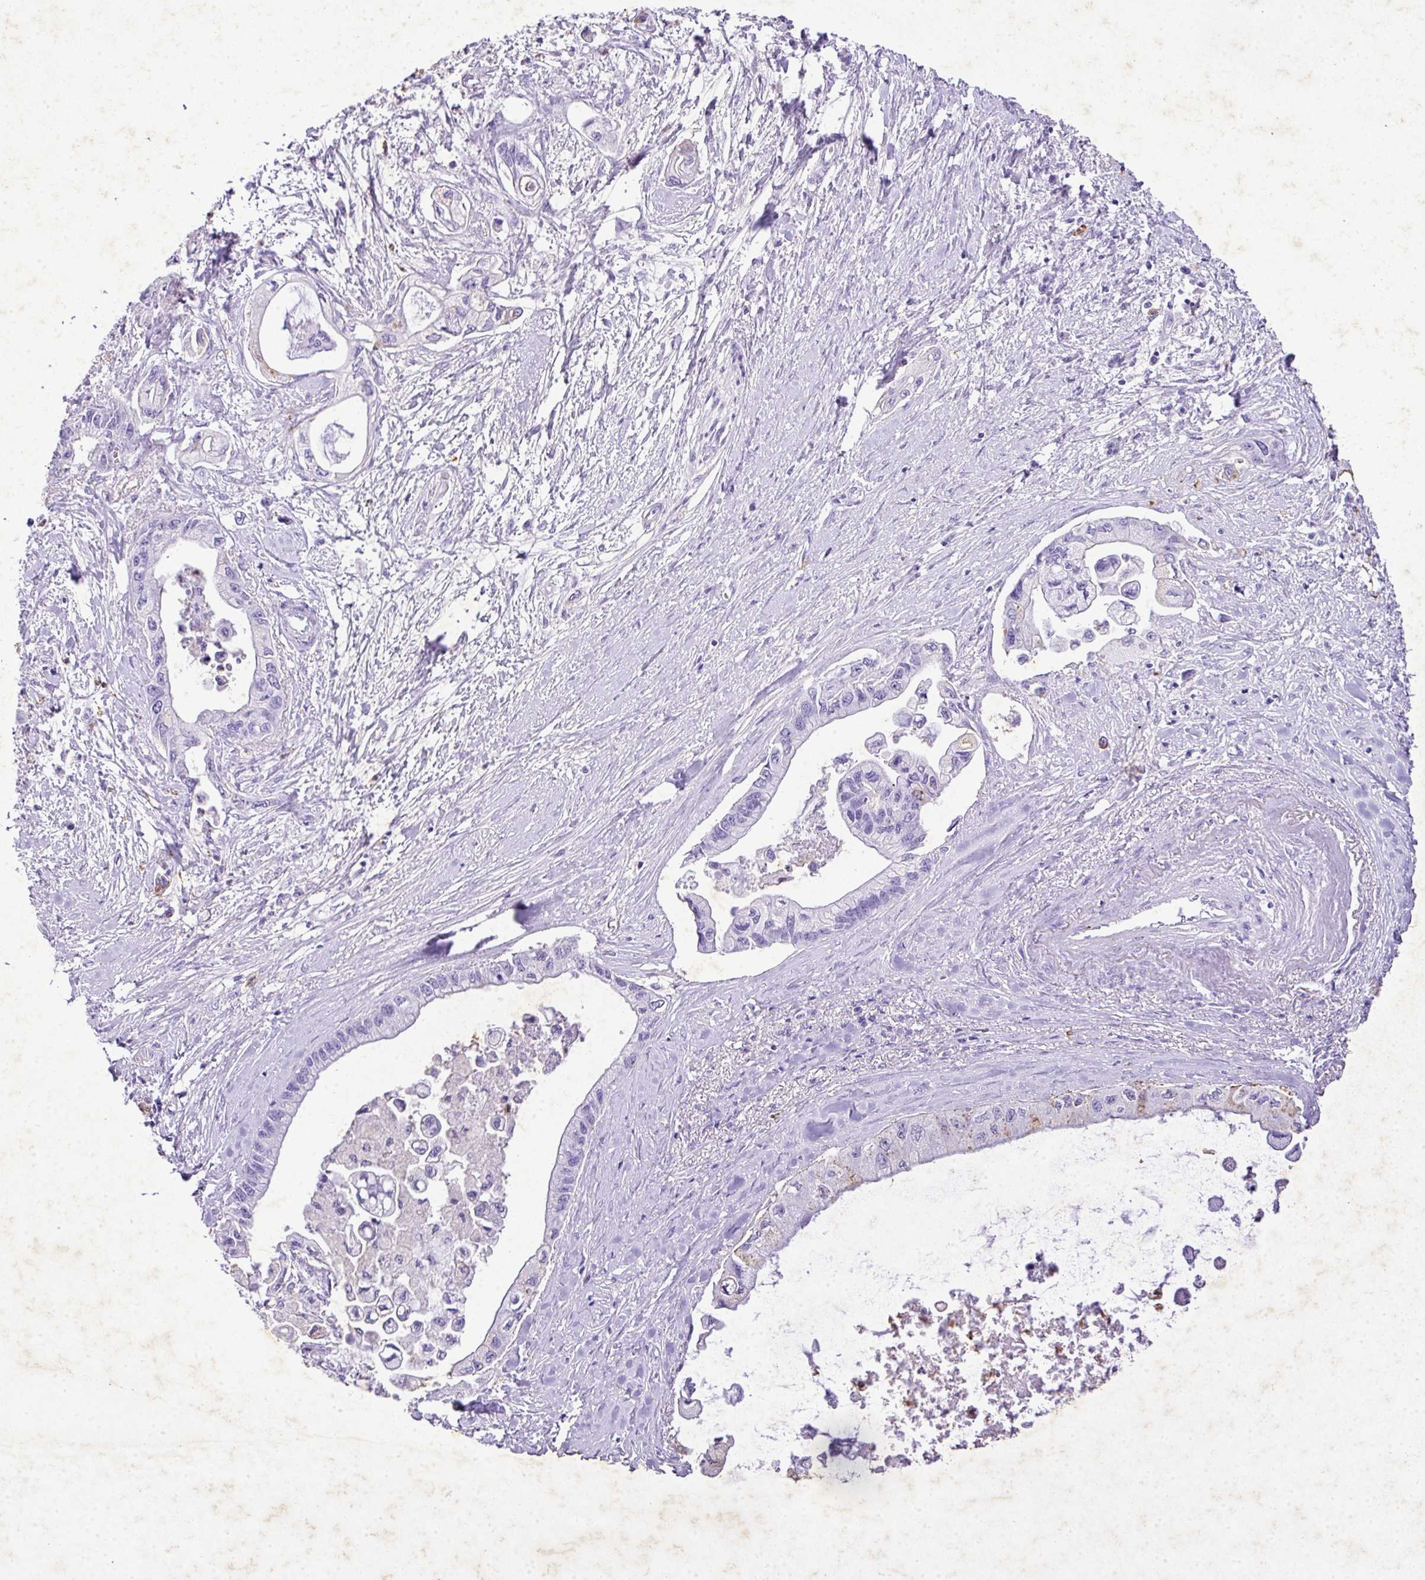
{"staining": {"intensity": "negative", "quantity": "none", "location": "none"}, "tissue": "pancreatic cancer", "cell_type": "Tumor cells", "image_type": "cancer", "snomed": [{"axis": "morphology", "description": "Adenocarcinoma, NOS"}, {"axis": "topography", "description": "Pancreas"}], "caption": "Protein analysis of pancreatic cancer demonstrates no significant positivity in tumor cells. Brightfield microscopy of IHC stained with DAB (brown) and hematoxylin (blue), captured at high magnification.", "gene": "KCNJ11", "patient": {"sex": "male", "age": 61}}